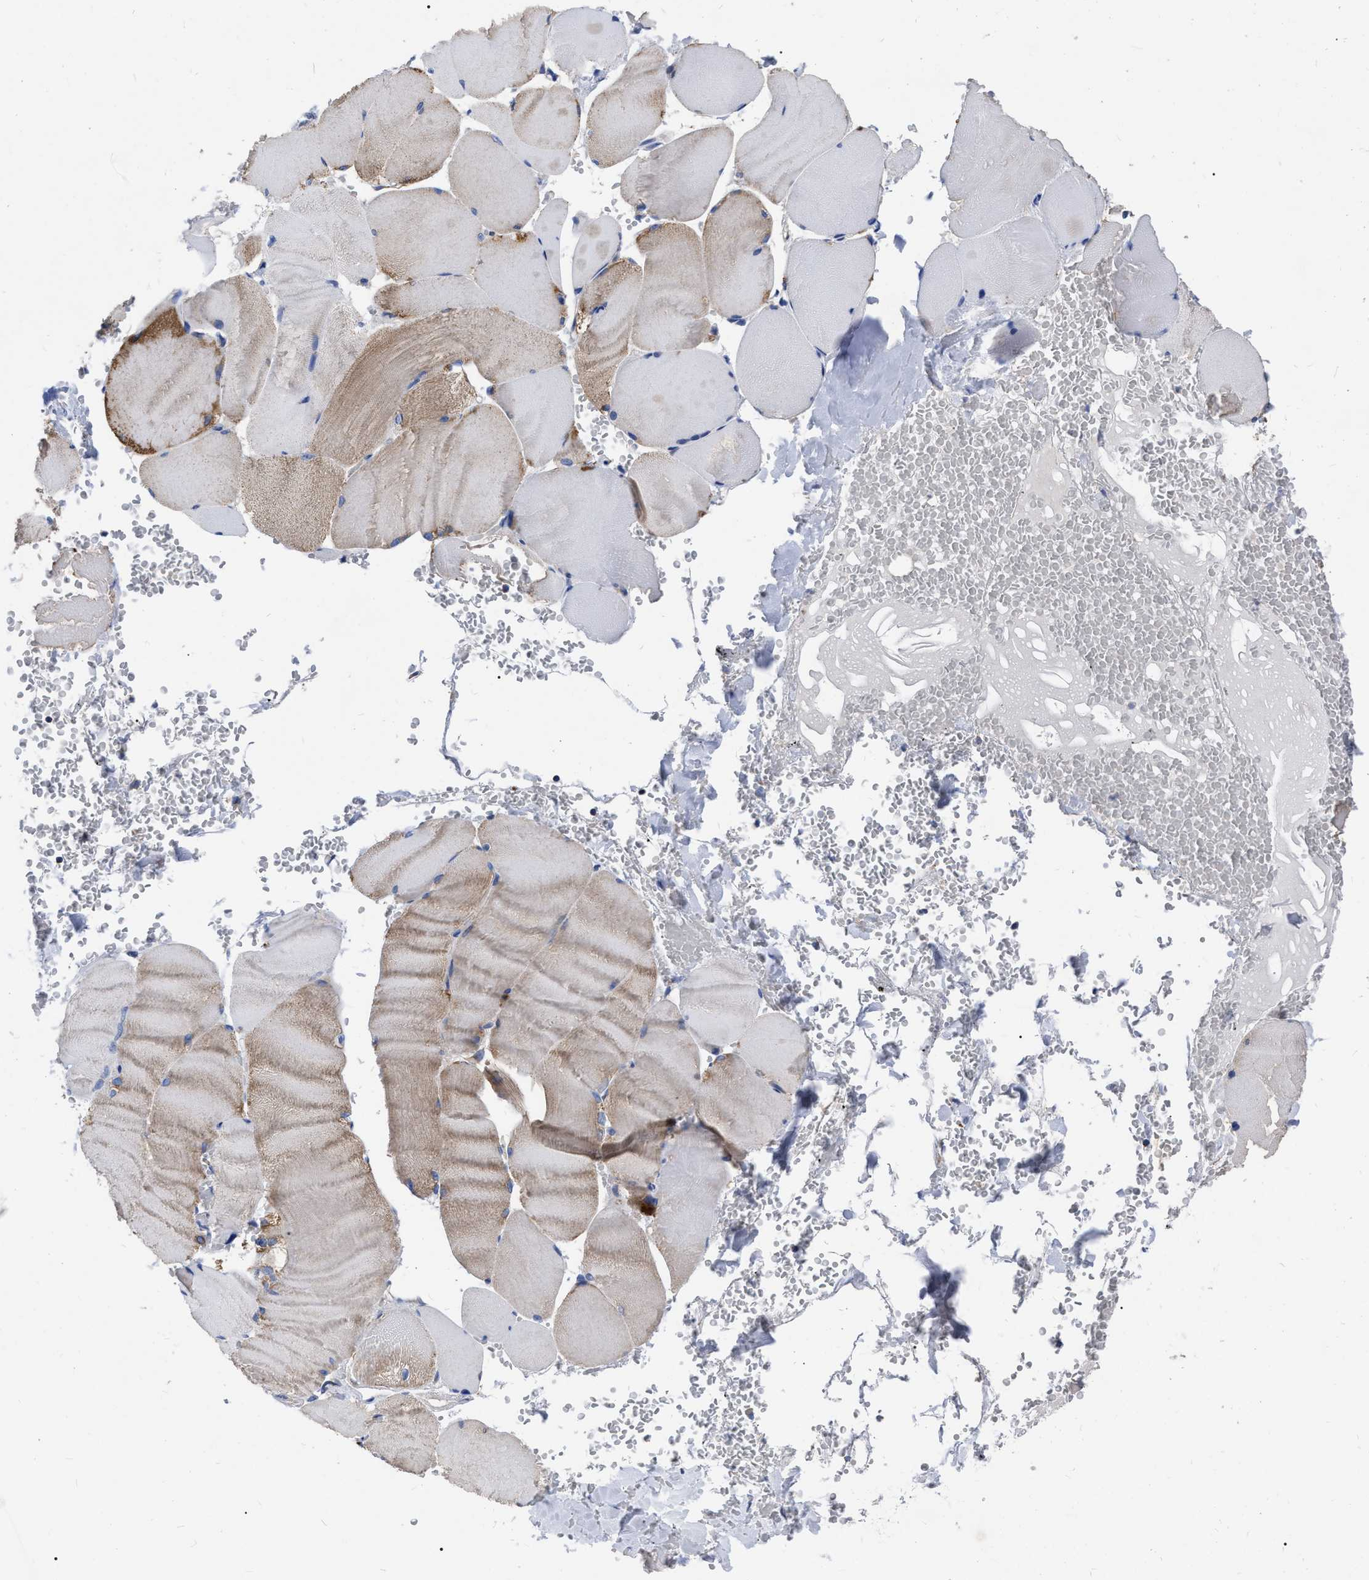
{"staining": {"intensity": "moderate", "quantity": "25%-75%", "location": "cytoplasmic/membranous"}, "tissue": "skeletal muscle", "cell_type": "Myocytes", "image_type": "normal", "snomed": [{"axis": "morphology", "description": "Normal tissue, NOS"}, {"axis": "topography", "description": "Skin"}, {"axis": "topography", "description": "Skeletal muscle"}], "caption": "There is medium levels of moderate cytoplasmic/membranous expression in myocytes of benign skeletal muscle, as demonstrated by immunohistochemical staining (brown color).", "gene": "CDKN2C", "patient": {"sex": "male", "age": 83}}